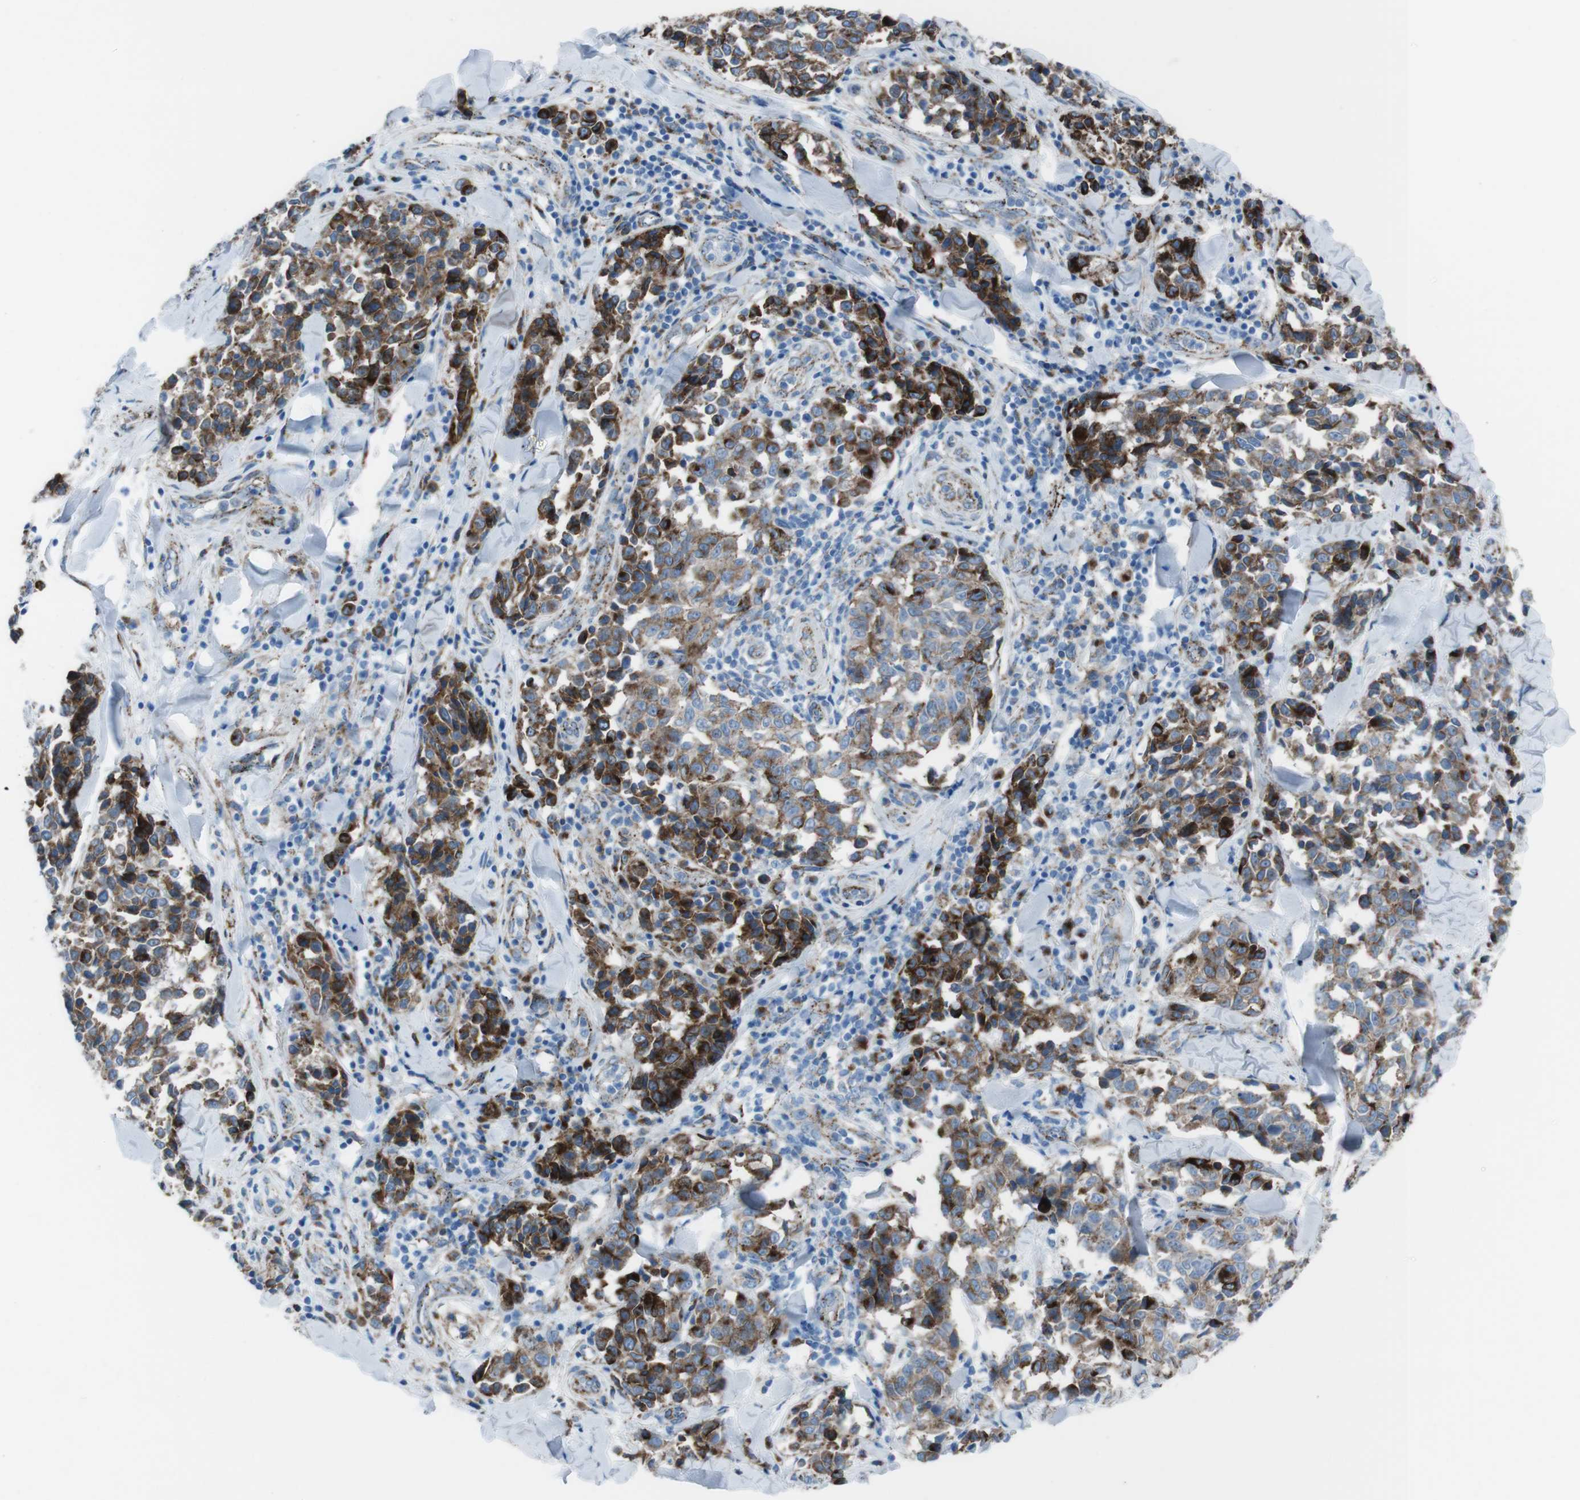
{"staining": {"intensity": "strong", "quantity": ">75%", "location": "cytoplasmic/membranous"}, "tissue": "melanoma", "cell_type": "Tumor cells", "image_type": "cancer", "snomed": [{"axis": "morphology", "description": "Malignant melanoma, NOS"}, {"axis": "topography", "description": "Skin"}], "caption": "About >75% of tumor cells in human melanoma reveal strong cytoplasmic/membranous protein positivity as visualized by brown immunohistochemical staining.", "gene": "SCARB2", "patient": {"sex": "female", "age": 64}}